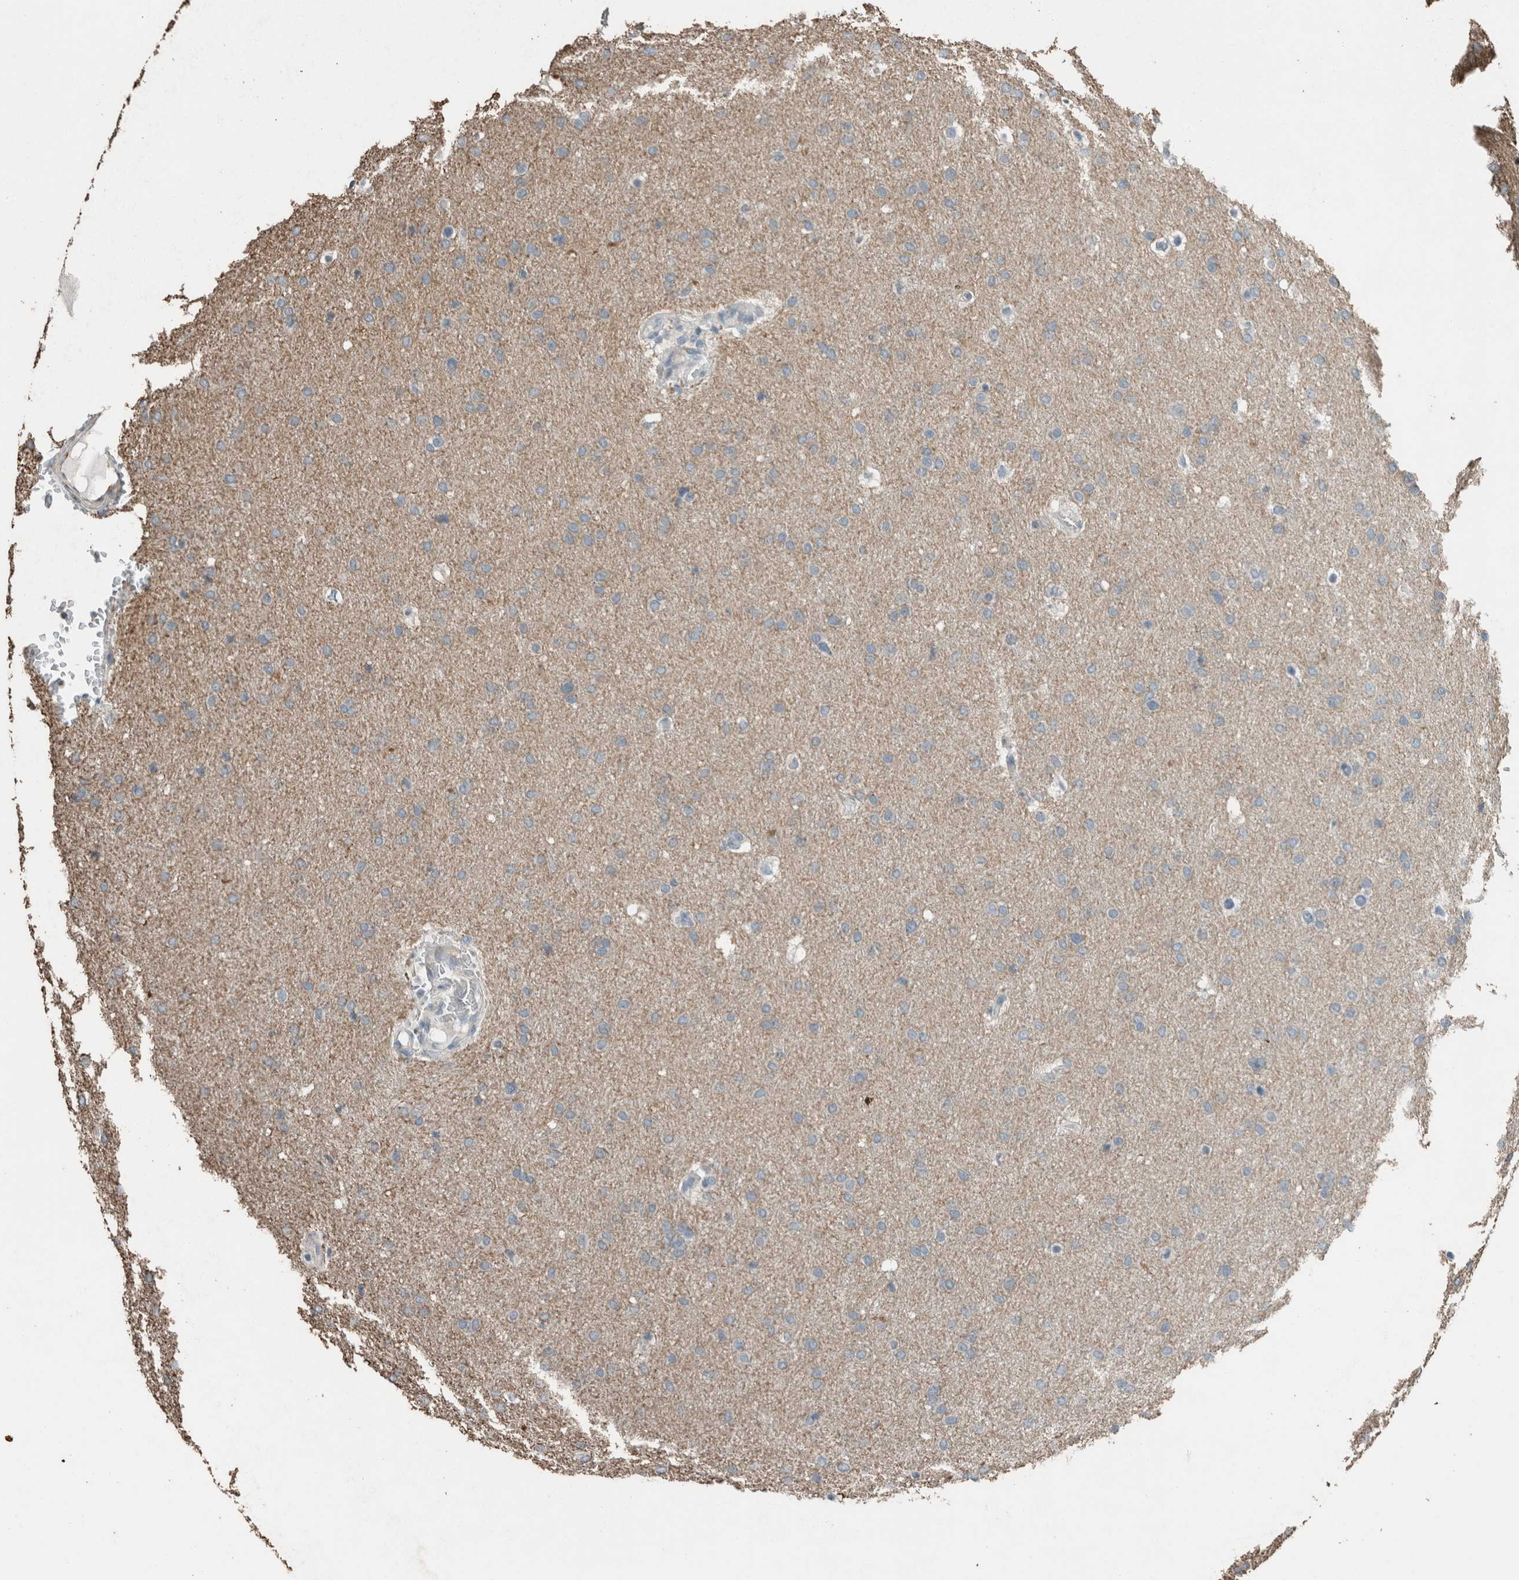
{"staining": {"intensity": "negative", "quantity": "none", "location": "none"}, "tissue": "glioma", "cell_type": "Tumor cells", "image_type": "cancer", "snomed": [{"axis": "morphology", "description": "Glioma, malignant, Low grade"}, {"axis": "topography", "description": "Brain"}], "caption": "The micrograph exhibits no staining of tumor cells in glioma. The staining is performed using DAB brown chromogen with nuclei counter-stained in using hematoxylin.", "gene": "ACVR2B", "patient": {"sex": "female", "age": 37}}